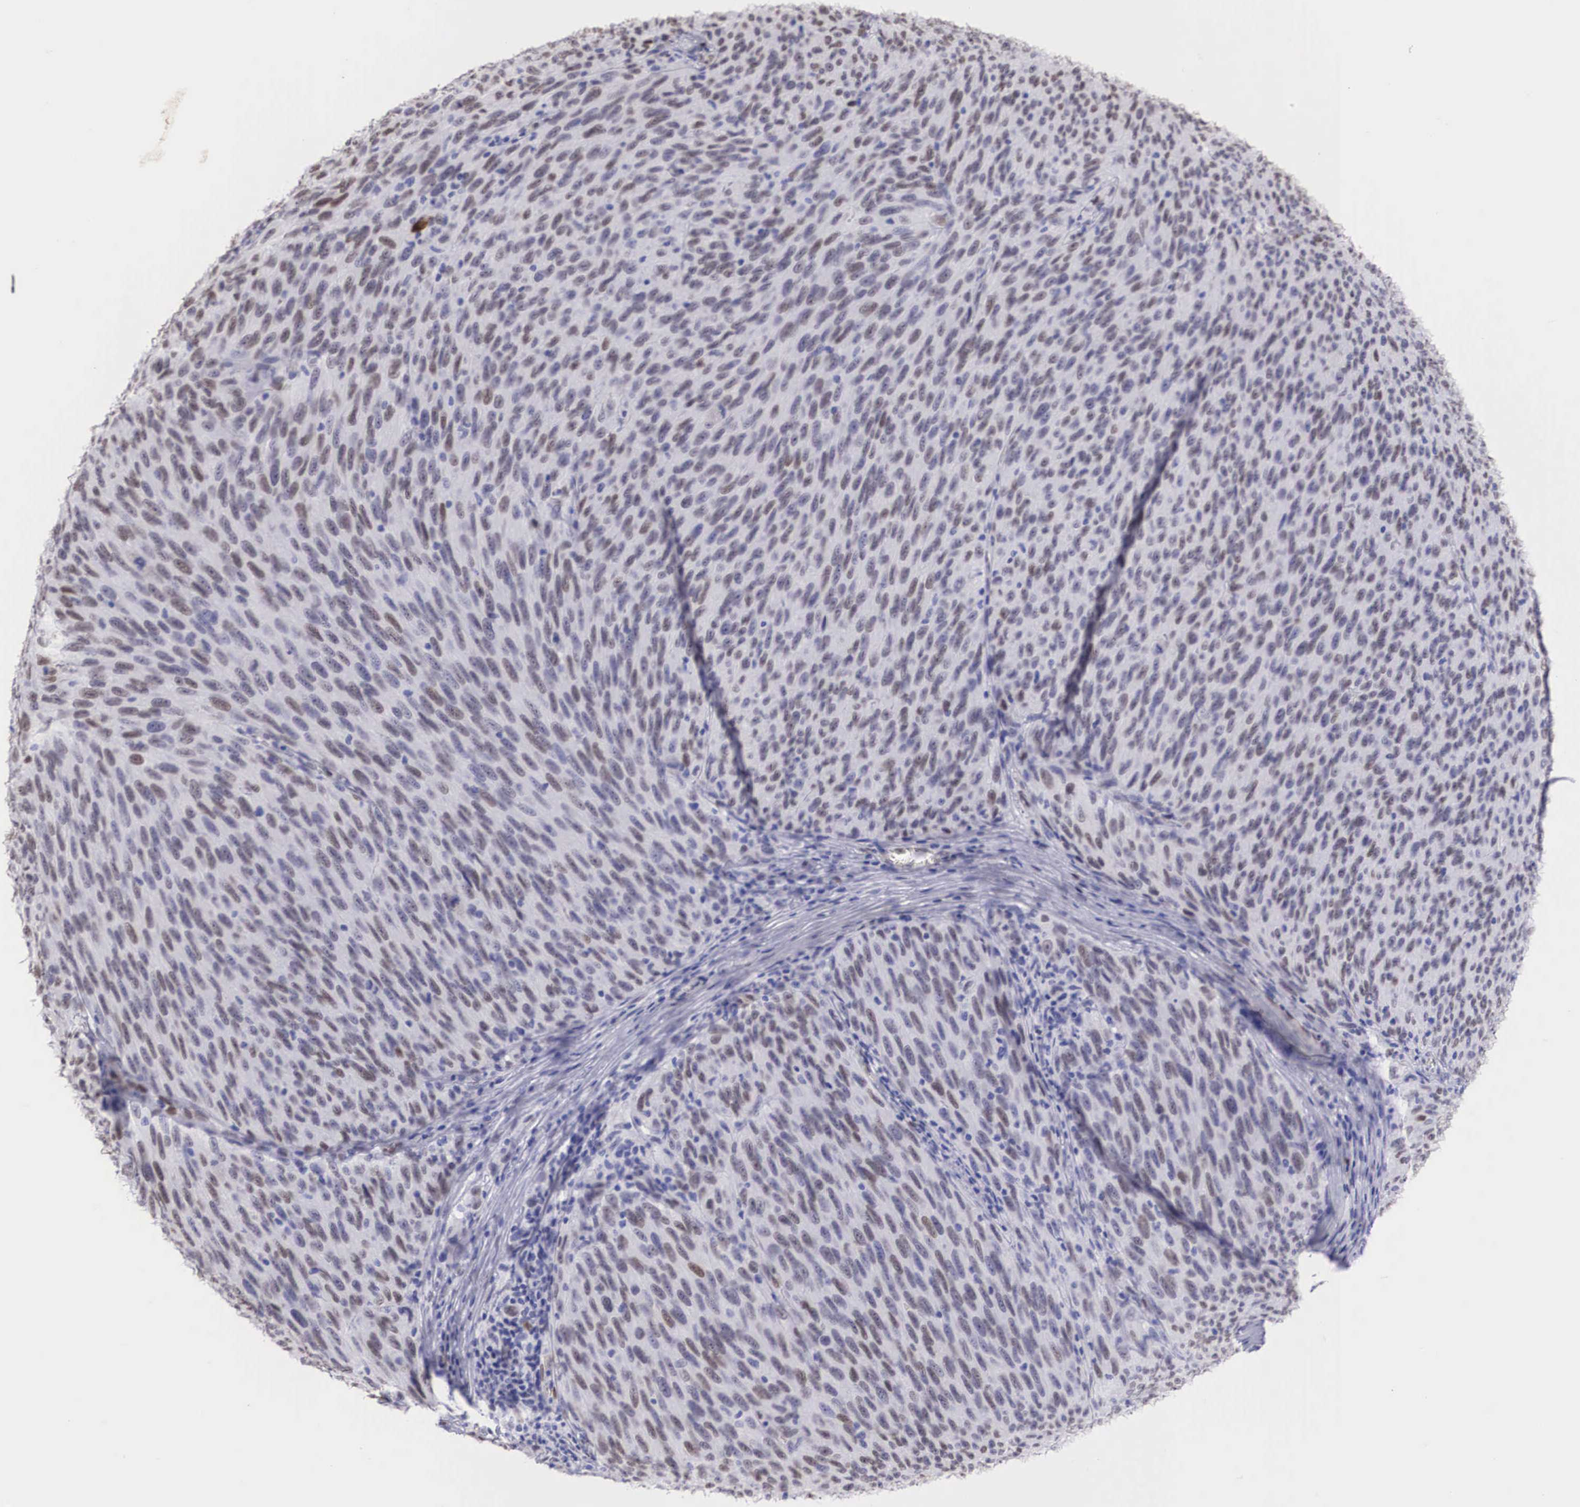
{"staining": {"intensity": "weak", "quantity": "<25%", "location": "nuclear"}, "tissue": "melanoma", "cell_type": "Tumor cells", "image_type": "cancer", "snomed": [{"axis": "morphology", "description": "Malignant melanoma, NOS"}, {"axis": "topography", "description": "Skin"}], "caption": "IHC histopathology image of melanoma stained for a protein (brown), which shows no expression in tumor cells.", "gene": "HMGN5", "patient": {"sex": "male", "age": 76}}